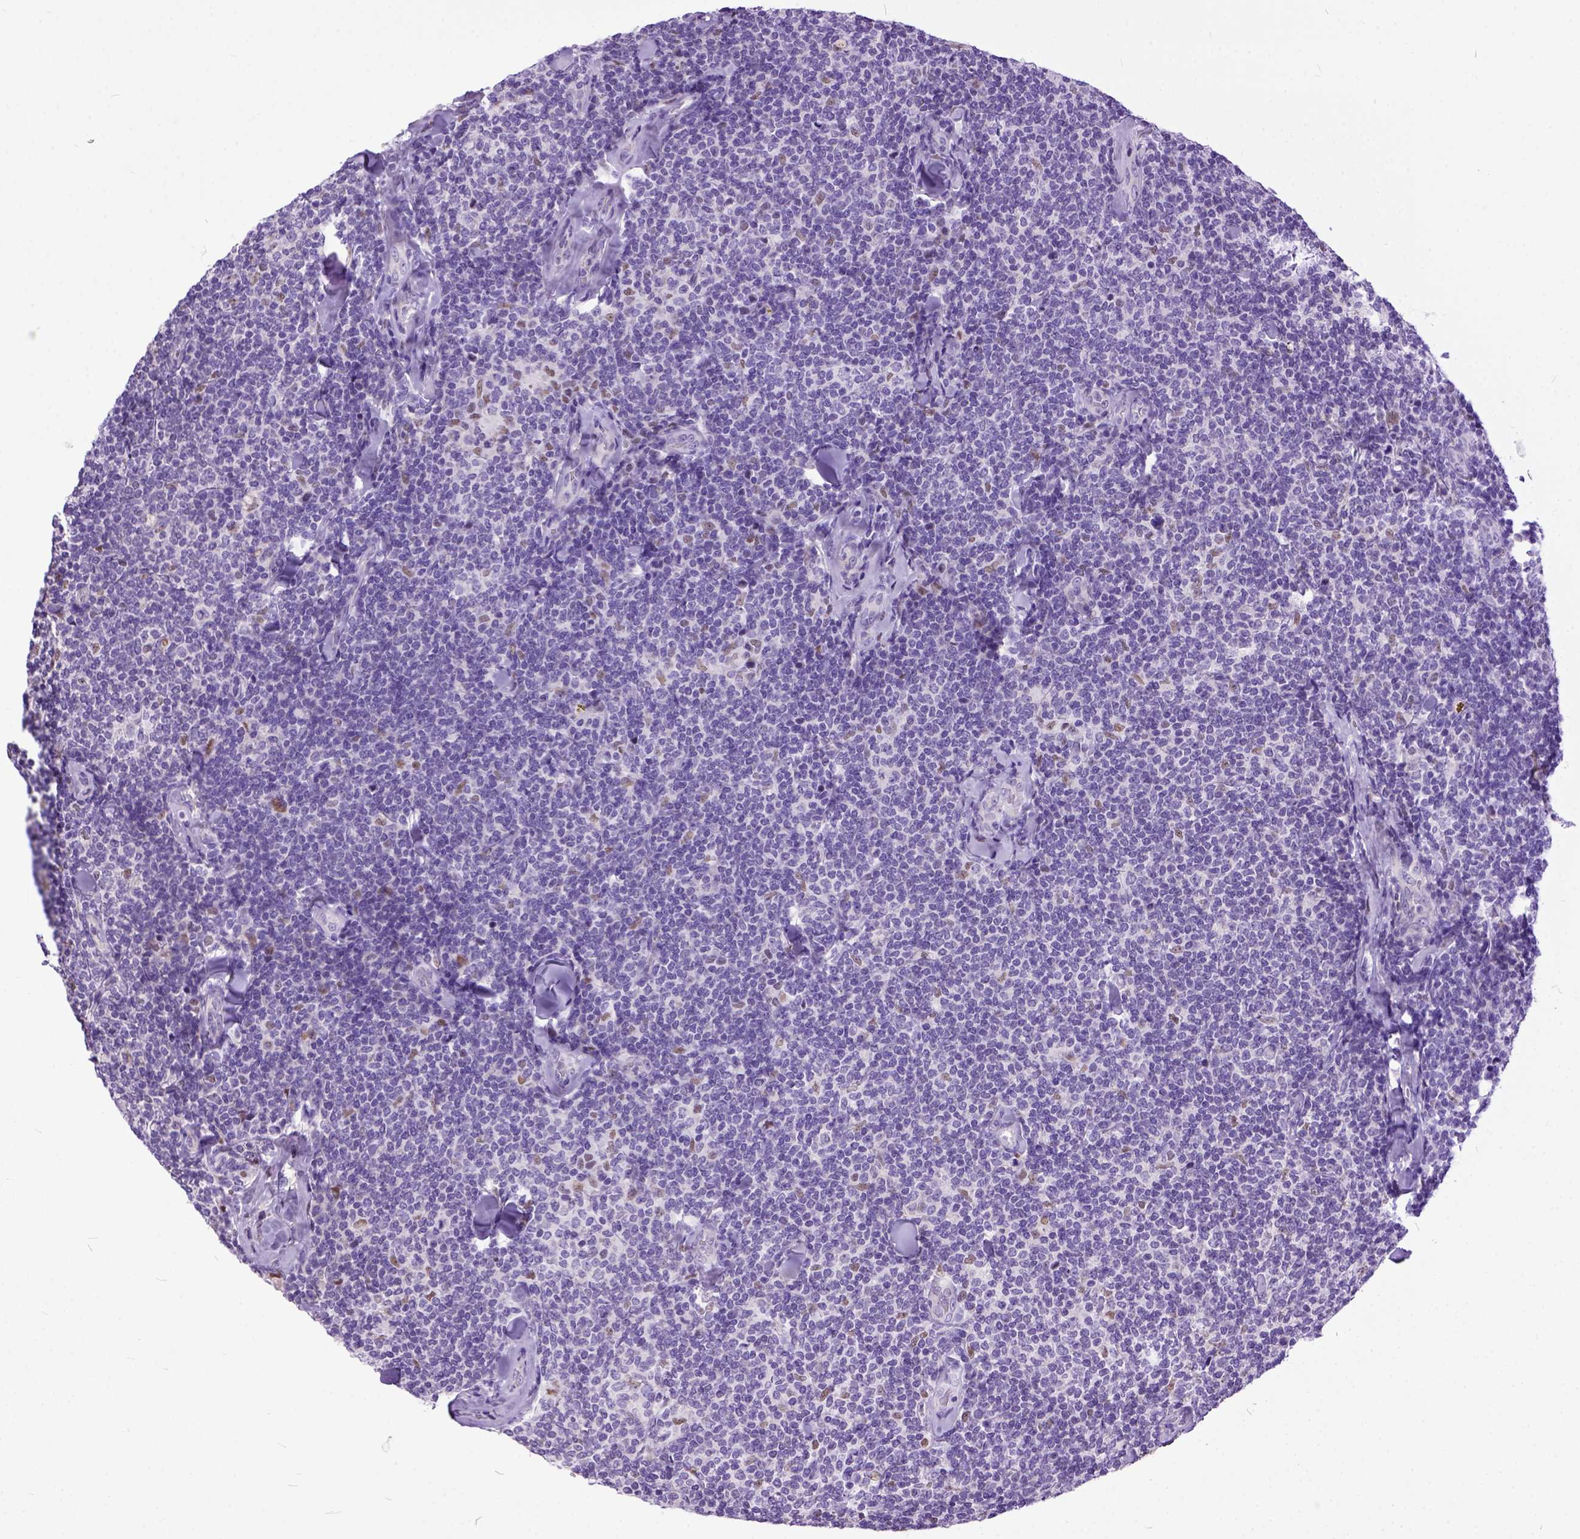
{"staining": {"intensity": "negative", "quantity": "none", "location": "none"}, "tissue": "lymphoma", "cell_type": "Tumor cells", "image_type": "cancer", "snomed": [{"axis": "morphology", "description": "Malignant lymphoma, non-Hodgkin's type, Low grade"}, {"axis": "topography", "description": "Lymph node"}], "caption": "DAB immunohistochemical staining of lymphoma reveals no significant staining in tumor cells.", "gene": "CRB1", "patient": {"sex": "female", "age": 56}}